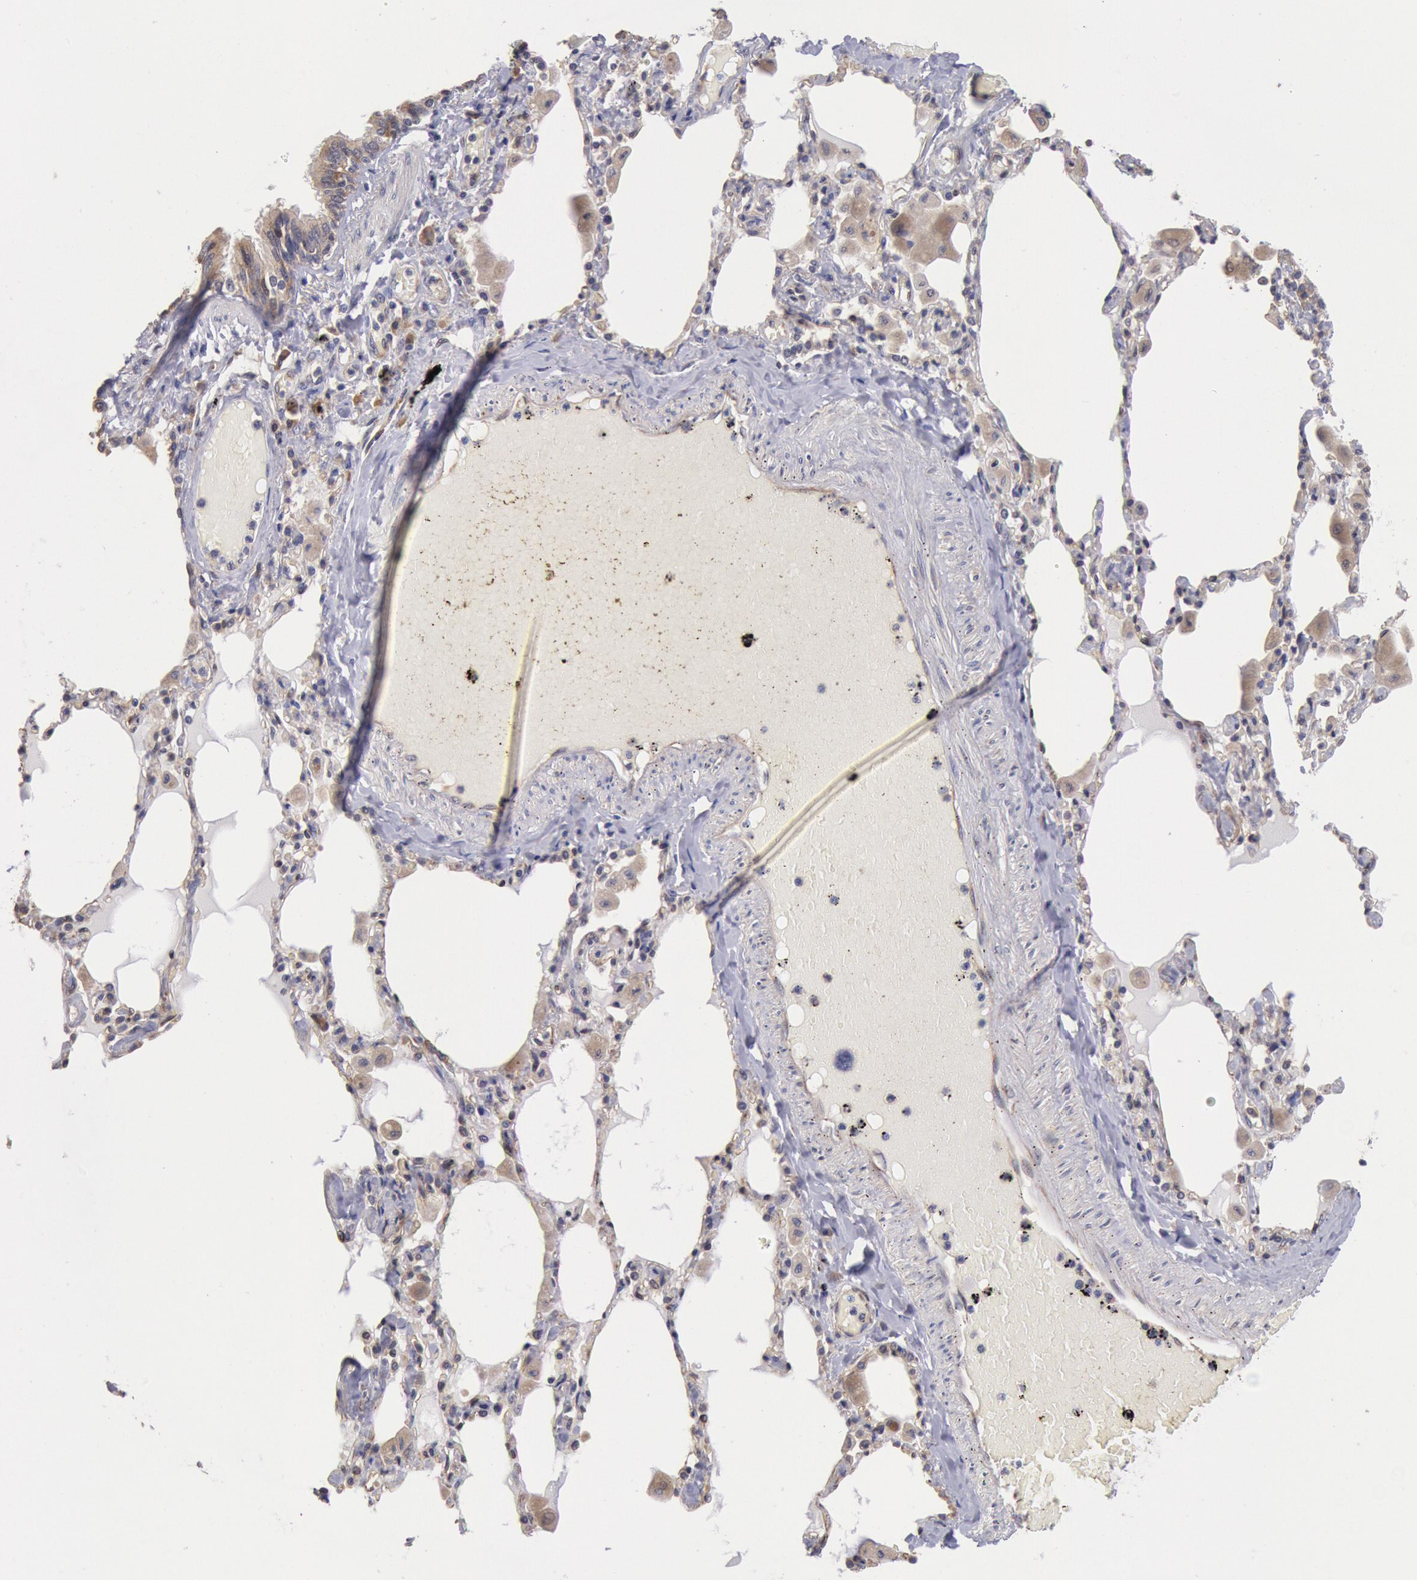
{"staining": {"intensity": "strong", "quantity": ">75%", "location": "cytoplasmic/membranous"}, "tissue": "bronchus", "cell_type": "Respiratory epithelial cells", "image_type": "normal", "snomed": [{"axis": "morphology", "description": "Normal tissue, NOS"}, {"axis": "morphology", "description": "Squamous cell carcinoma, NOS"}, {"axis": "topography", "description": "Bronchus"}, {"axis": "topography", "description": "Lung"}], "caption": "Bronchus stained for a protein reveals strong cytoplasmic/membranous positivity in respiratory epithelial cells. The staining is performed using DAB brown chromogen to label protein expression. The nuclei are counter-stained blue using hematoxylin.", "gene": "DRG1", "patient": {"sex": "female", "age": 47}}